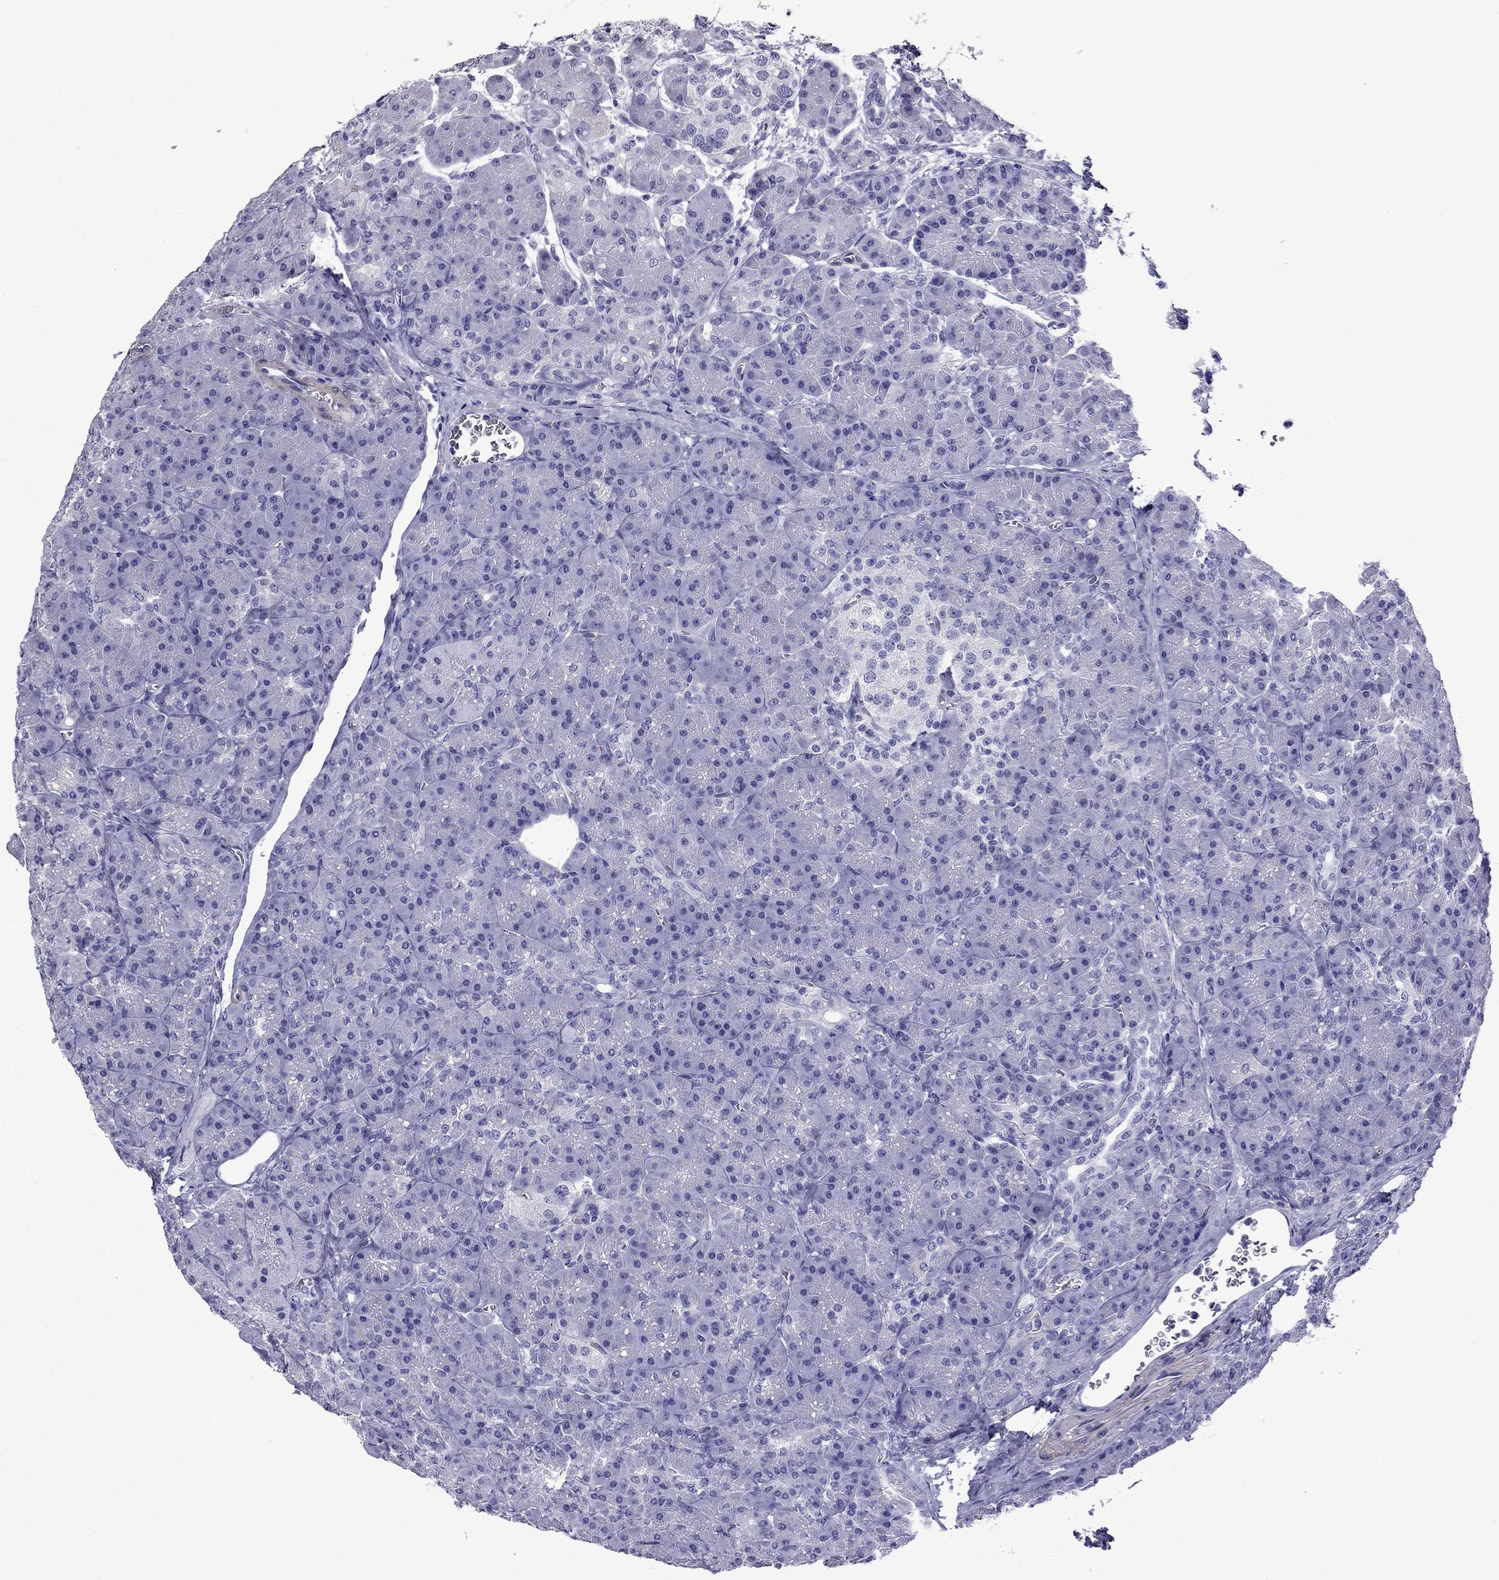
{"staining": {"intensity": "negative", "quantity": "none", "location": "none"}, "tissue": "pancreas", "cell_type": "Exocrine glandular cells", "image_type": "normal", "snomed": [{"axis": "morphology", "description": "Normal tissue, NOS"}, {"axis": "topography", "description": "Pancreas"}], "caption": "Immunohistochemistry micrograph of normal human pancreas stained for a protein (brown), which displays no staining in exocrine glandular cells. The staining was performed using DAB to visualize the protein expression in brown, while the nuclei were stained in blue with hematoxylin (Magnification: 20x).", "gene": "CHRNA5", "patient": {"sex": "male", "age": 57}}